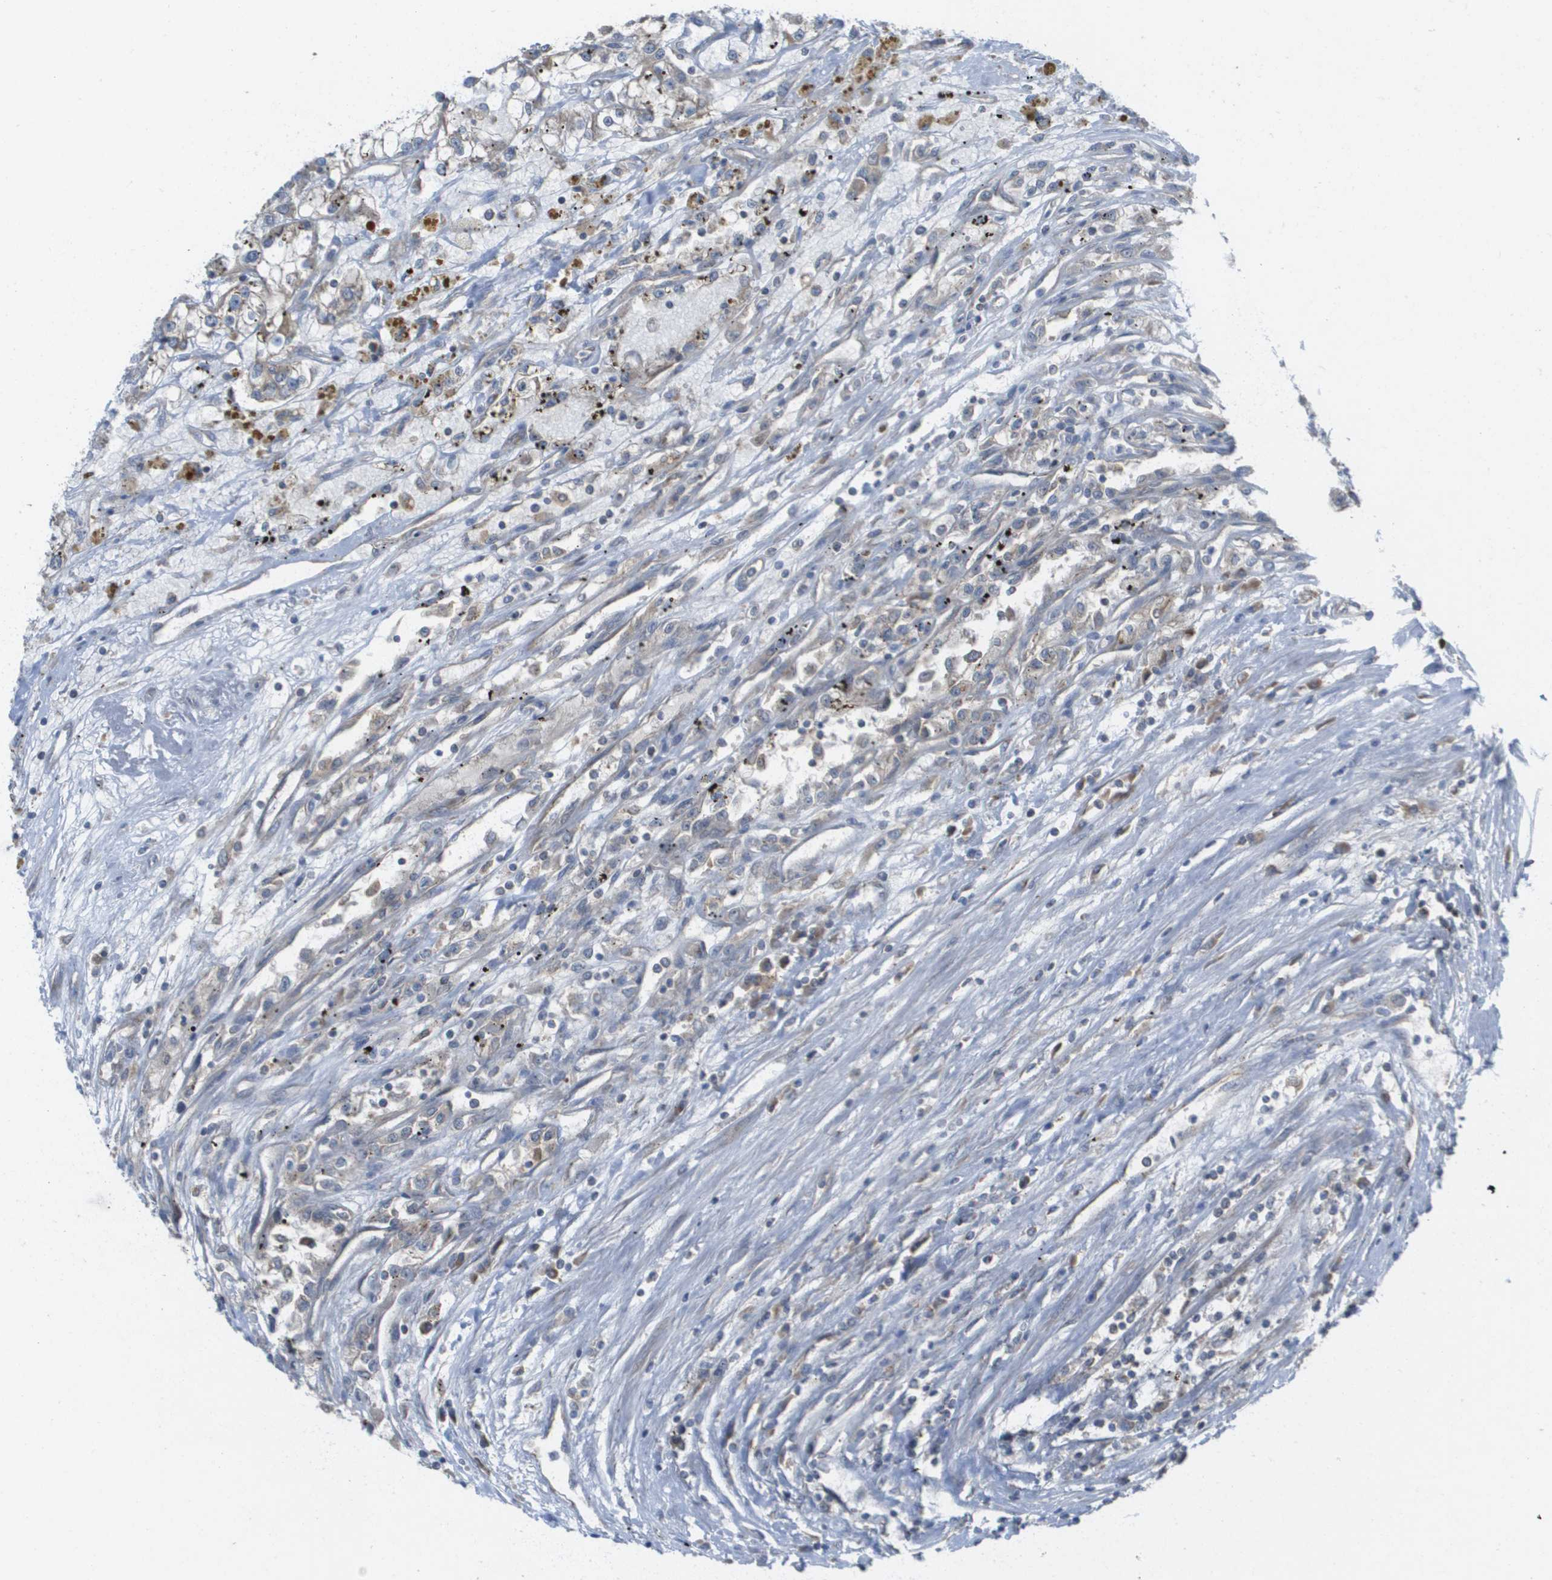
{"staining": {"intensity": "negative", "quantity": "none", "location": "none"}, "tissue": "renal cancer", "cell_type": "Tumor cells", "image_type": "cancer", "snomed": [{"axis": "morphology", "description": "Adenocarcinoma, NOS"}, {"axis": "topography", "description": "Kidney"}], "caption": "This is an IHC micrograph of human renal cancer. There is no expression in tumor cells.", "gene": "FIS1", "patient": {"sex": "female", "age": 52}}